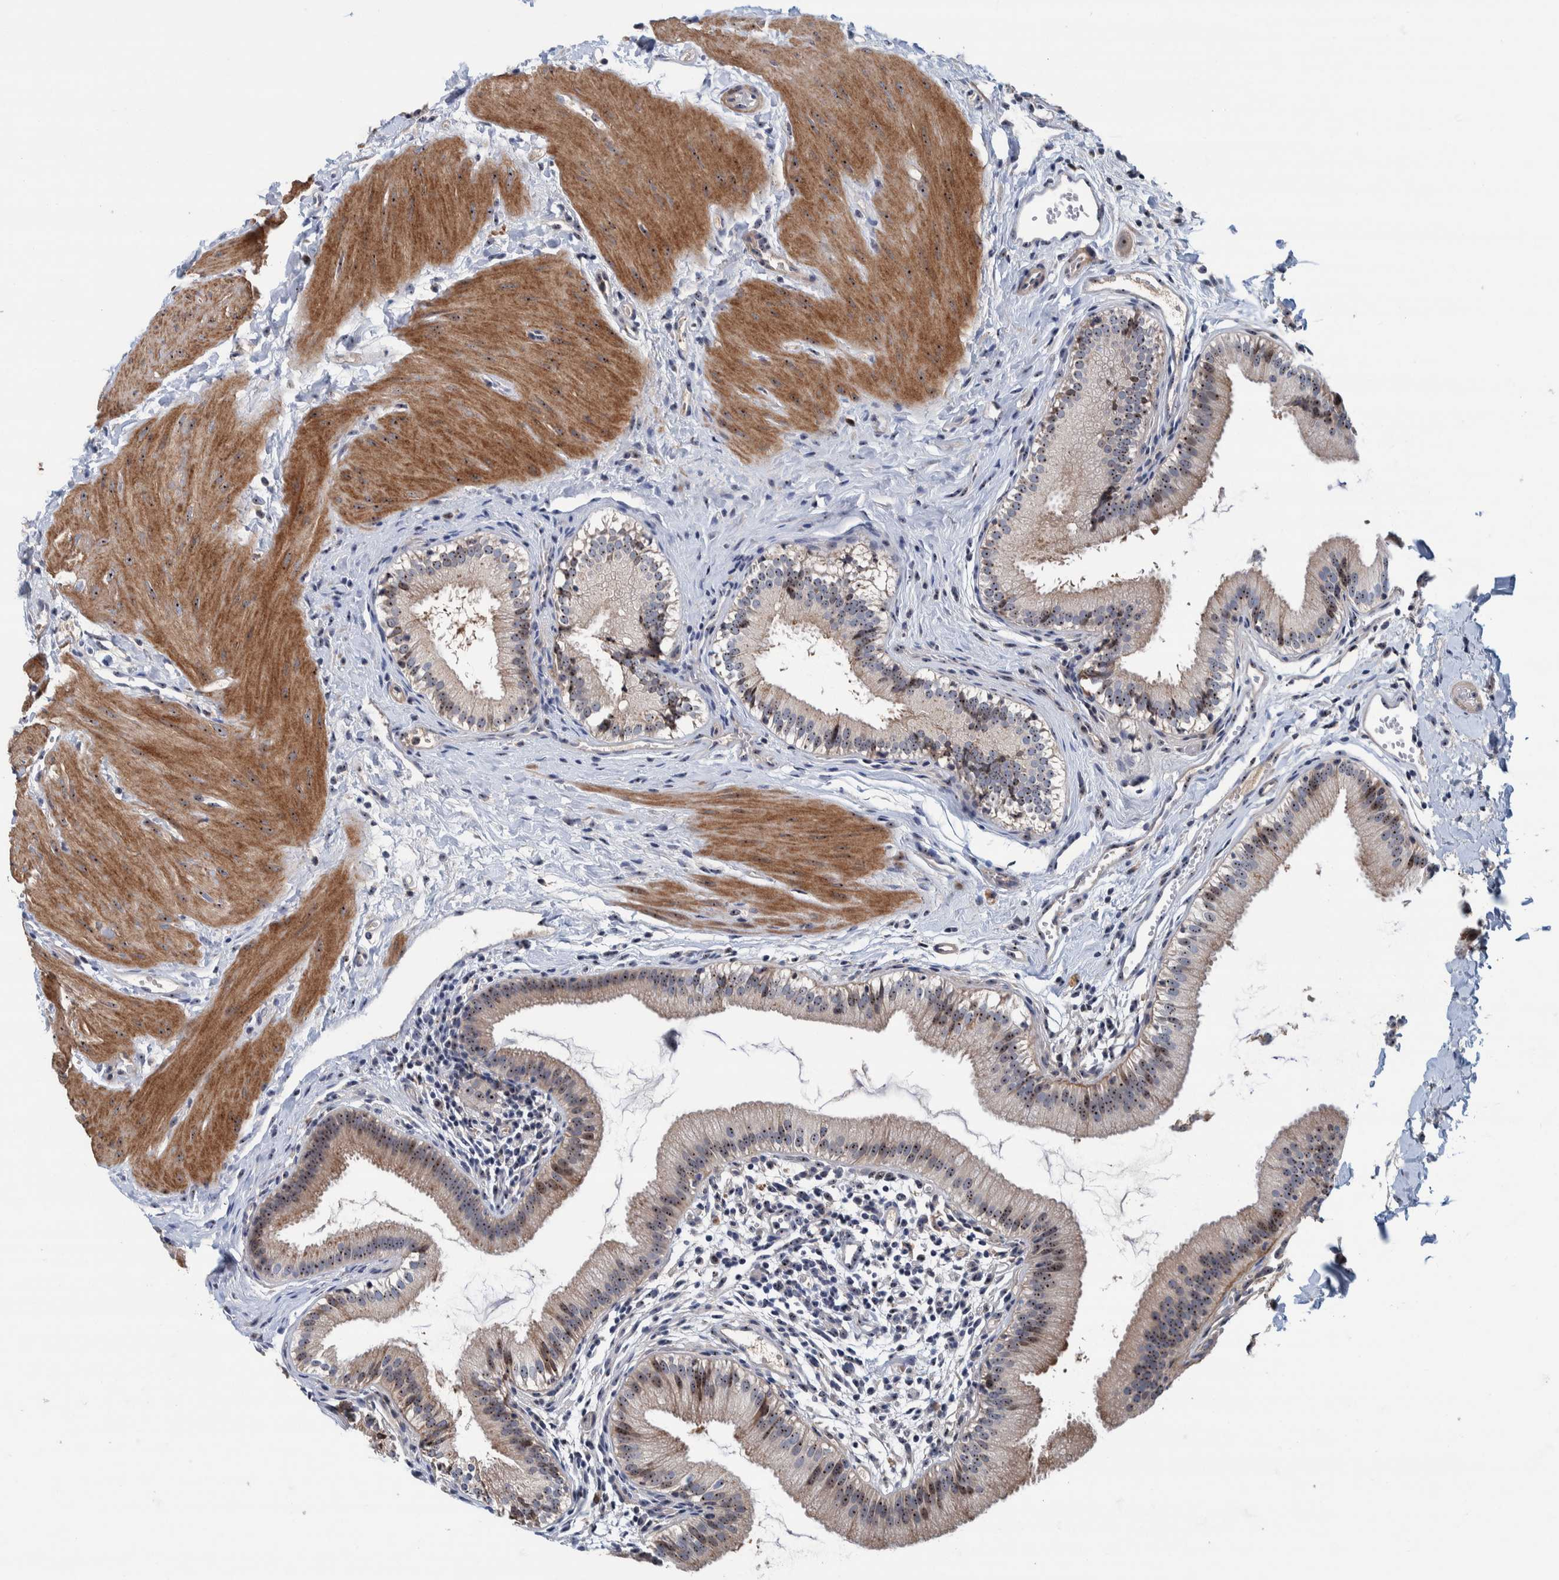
{"staining": {"intensity": "strong", "quantity": ">75%", "location": "cytoplasmic/membranous,nuclear"}, "tissue": "gallbladder", "cell_type": "Glandular cells", "image_type": "normal", "snomed": [{"axis": "morphology", "description": "Normal tissue, NOS"}, {"axis": "topography", "description": "Gallbladder"}], "caption": "Immunohistochemical staining of unremarkable gallbladder reveals strong cytoplasmic/membranous,nuclear protein staining in approximately >75% of glandular cells. (DAB IHC, brown staining for protein, blue staining for nuclei).", "gene": "NOL11", "patient": {"sex": "female", "age": 26}}